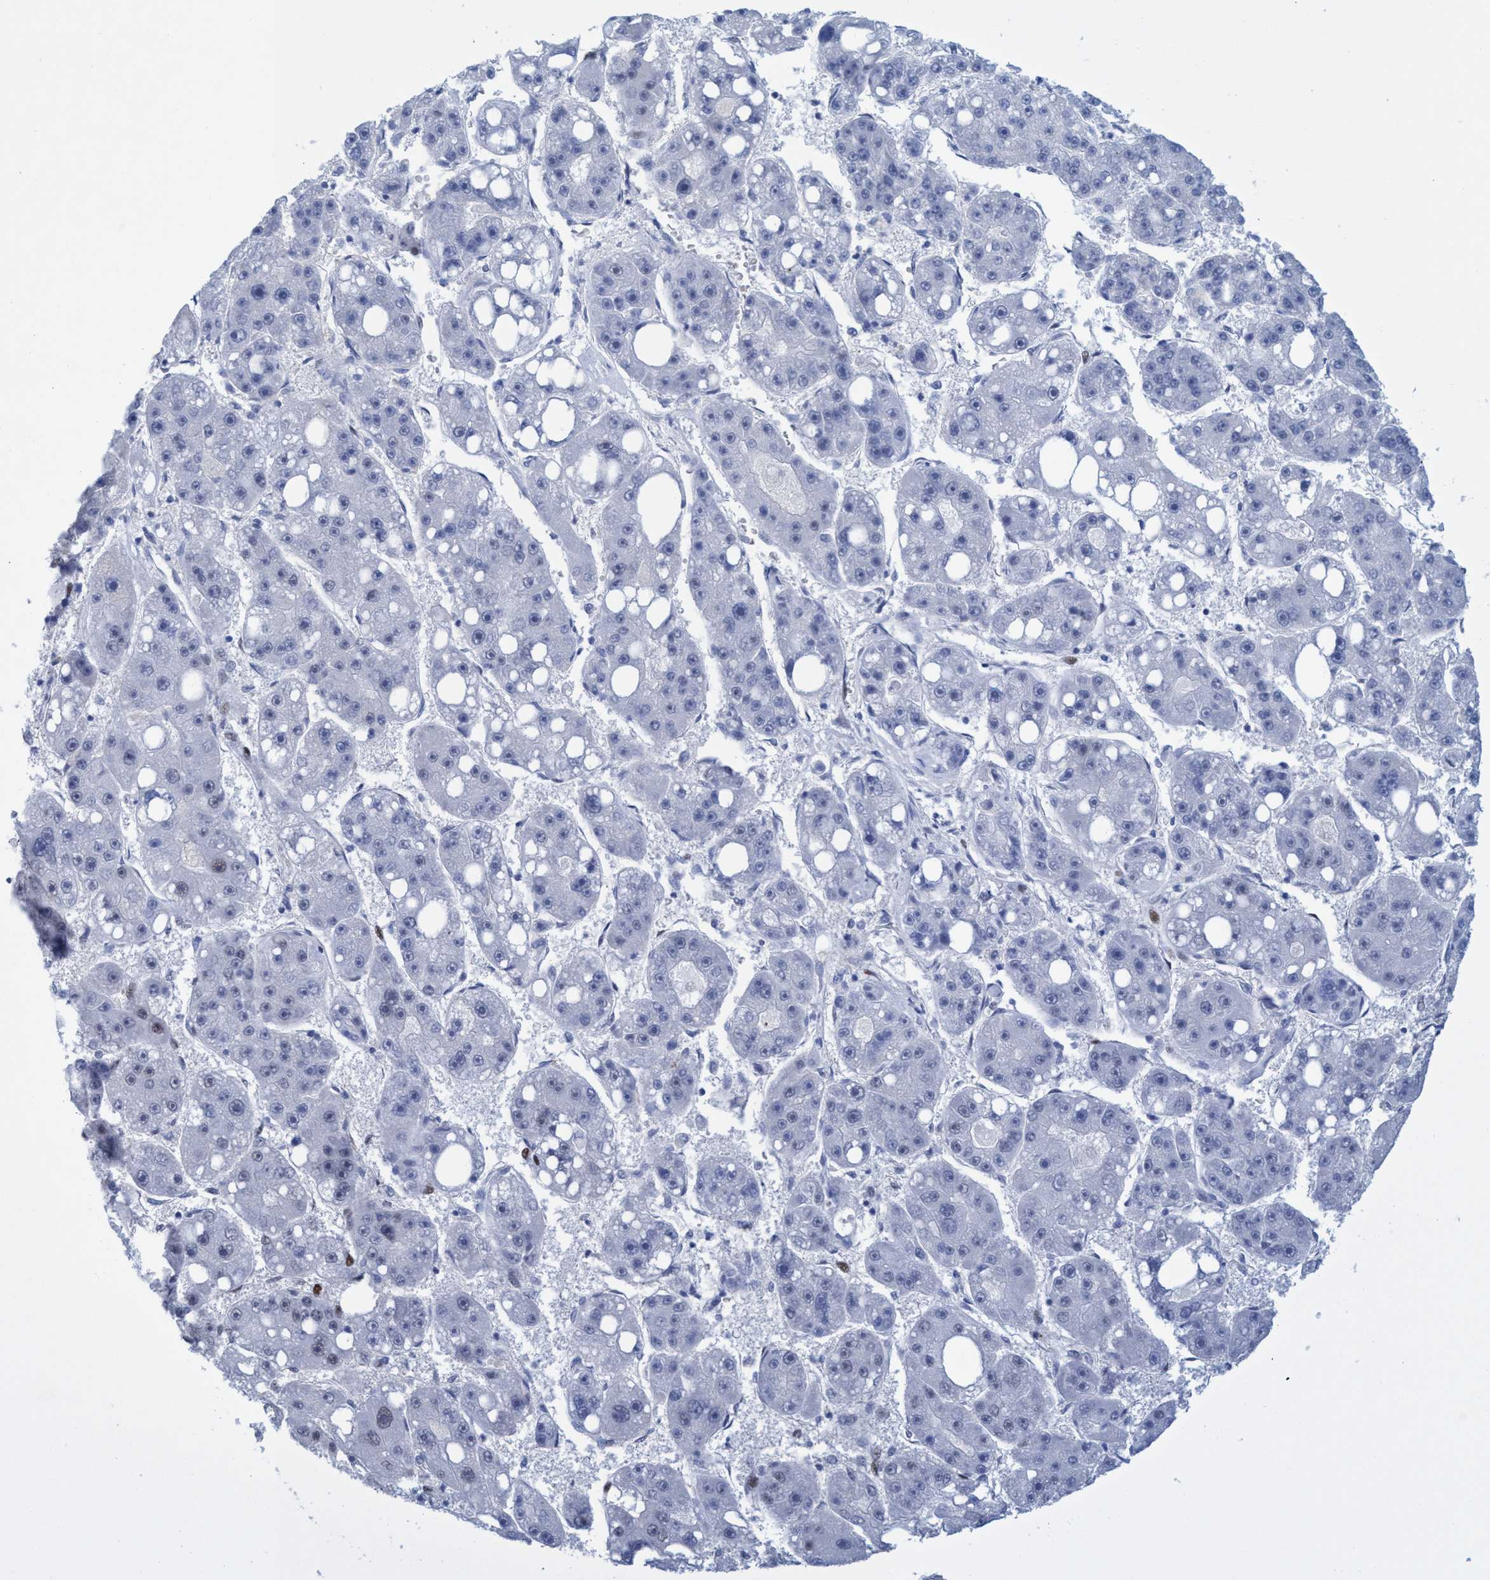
{"staining": {"intensity": "moderate", "quantity": "<25%", "location": "nuclear"}, "tissue": "liver cancer", "cell_type": "Tumor cells", "image_type": "cancer", "snomed": [{"axis": "morphology", "description": "Carcinoma, Hepatocellular, NOS"}, {"axis": "topography", "description": "Liver"}], "caption": "A brown stain highlights moderate nuclear positivity of a protein in human hepatocellular carcinoma (liver) tumor cells. The staining was performed using DAB (3,3'-diaminobenzidine), with brown indicating positive protein expression. Nuclei are stained blue with hematoxylin.", "gene": "R3HCC1", "patient": {"sex": "female", "age": 61}}